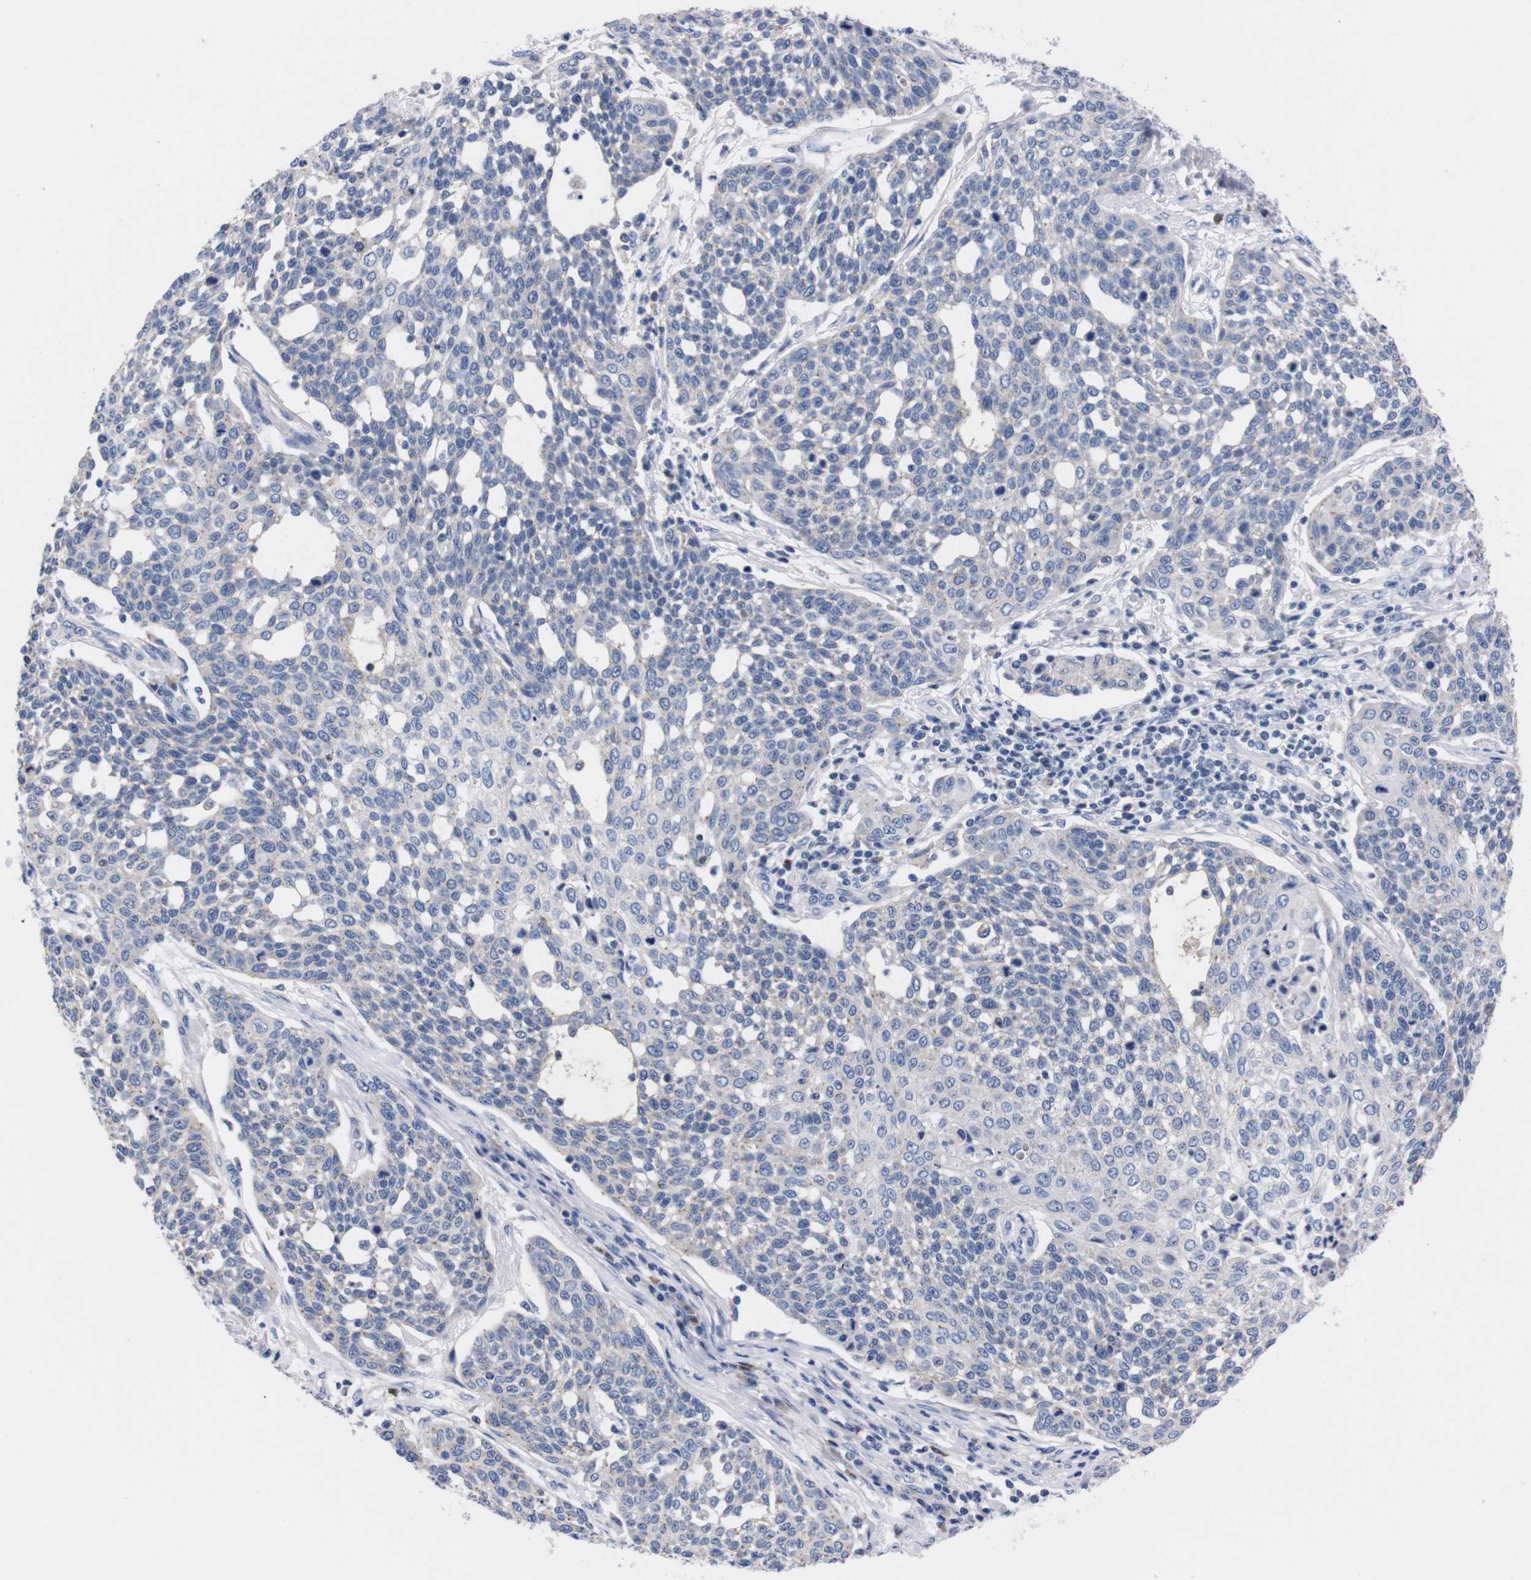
{"staining": {"intensity": "negative", "quantity": "none", "location": "none"}, "tissue": "cervical cancer", "cell_type": "Tumor cells", "image_type": "cancer", "snomed": [{"axis": "morphology", "description": "Squamous cell carcinoma, NOS"}, {"axis": "topography", "description": "Cervix"}], "caption": "DAB (3,3'-diaminobenzidine) immunohistochemical staining of human cervical cancer shows no significant positivity in tumor cells. Brightfield microscopy of IHC stained with DAB (brown) and hematoxylin (blue), captured at high magnification.", "gene": "FAM210A", "patient": {"sex": "female", "age": 34}}